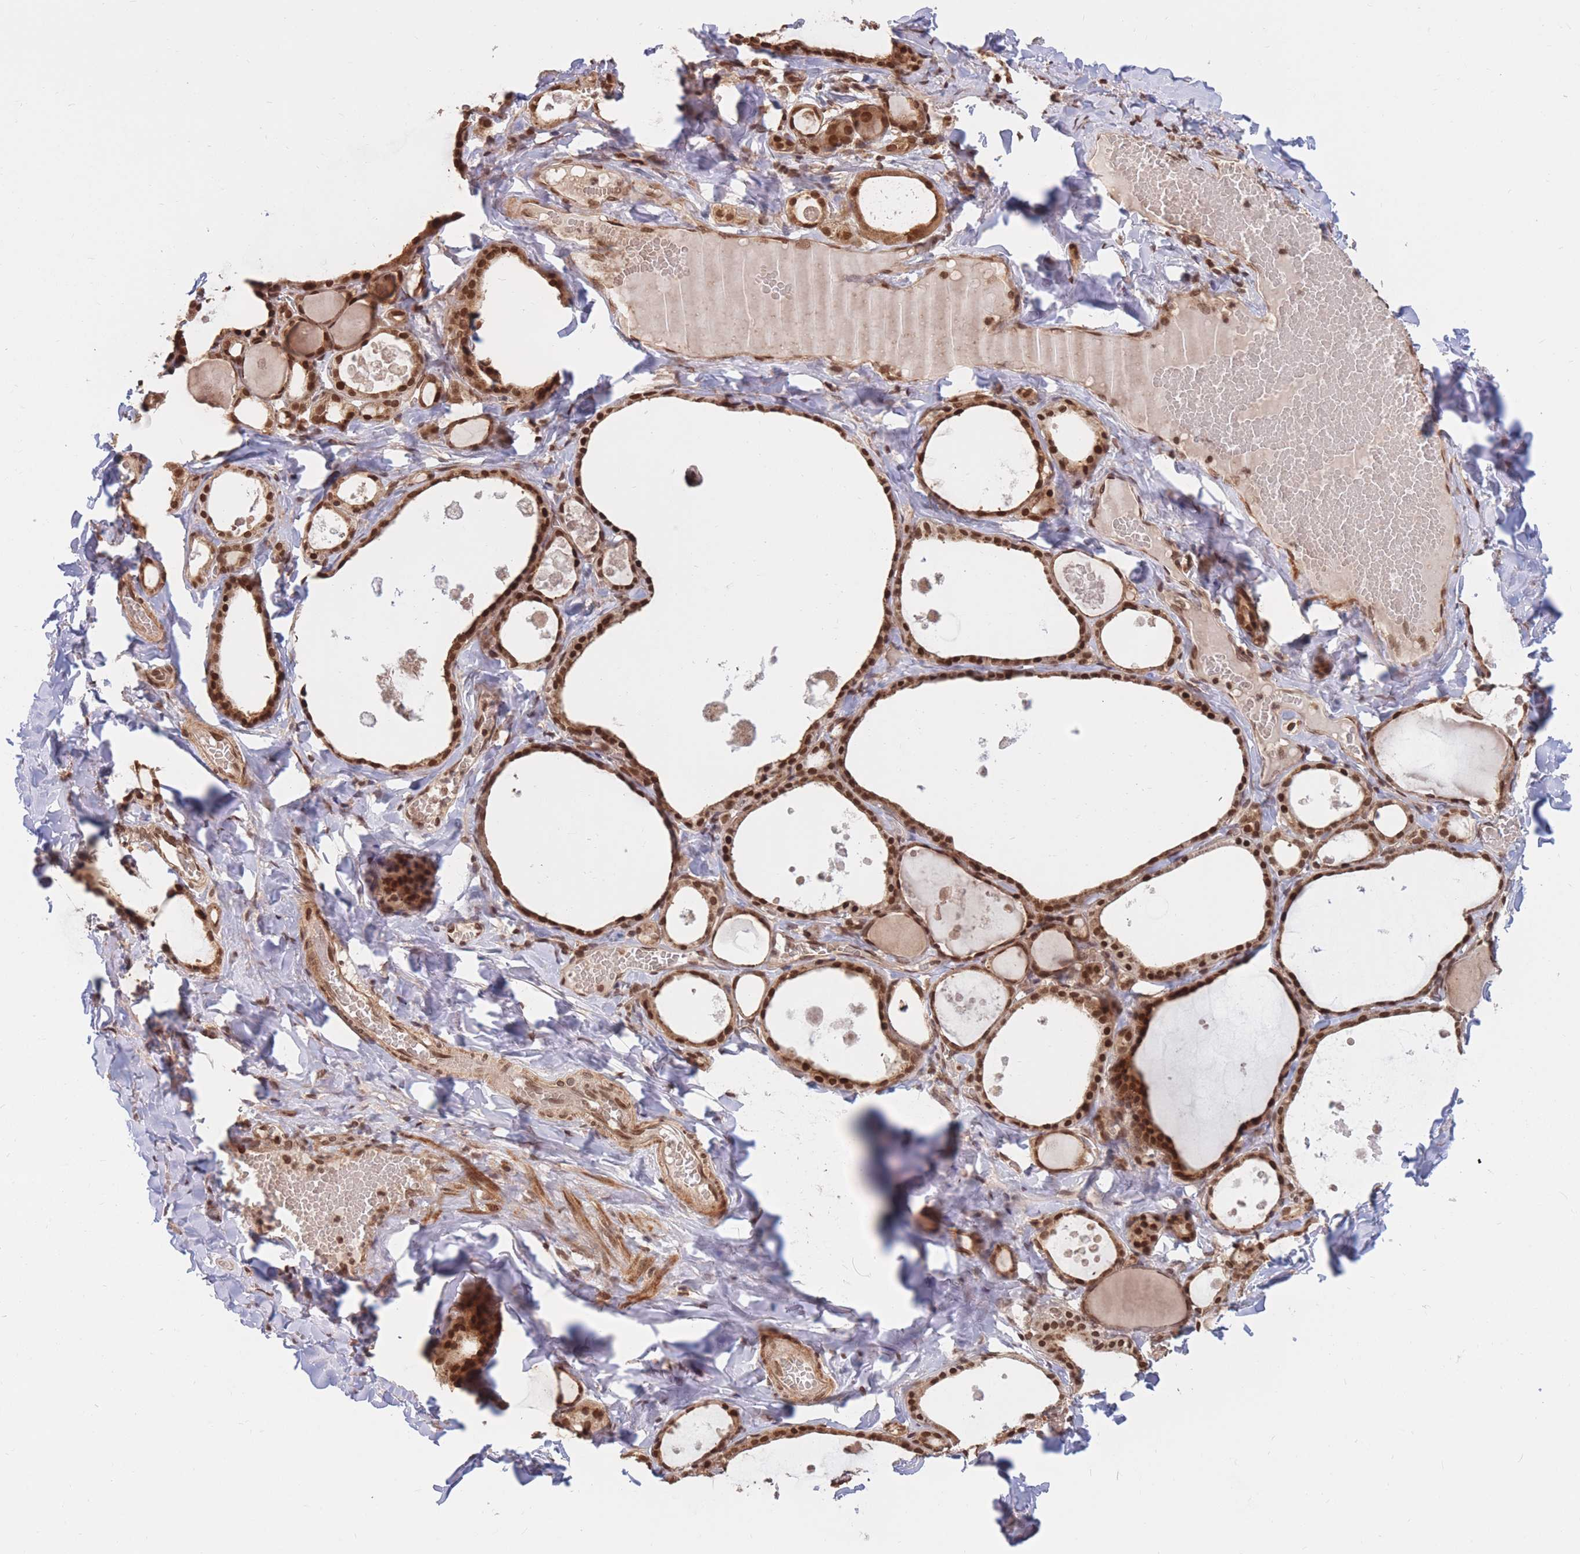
{"staining": {"intensity": "strong", "quantity": ">75%", "location": "cytoplasmic/membranous,nuclear"}, "tissue": "thyroid gland", "cell_type": "Glandular cells", "image_type": "normal", "snomed": [{"axis": "morphology", "description": "Normal tissue, NOS"}, {"axis": "topography", "description": "Thyroid gland"}], "caption": "Protein expression analysis of normal thyroid gland shows strong cytoplasmic/membranous,nuclear positivity in approximately >75% of glandular cells.", "gene": "SRA1", "patient": {"sex": "male", "age": 56}}